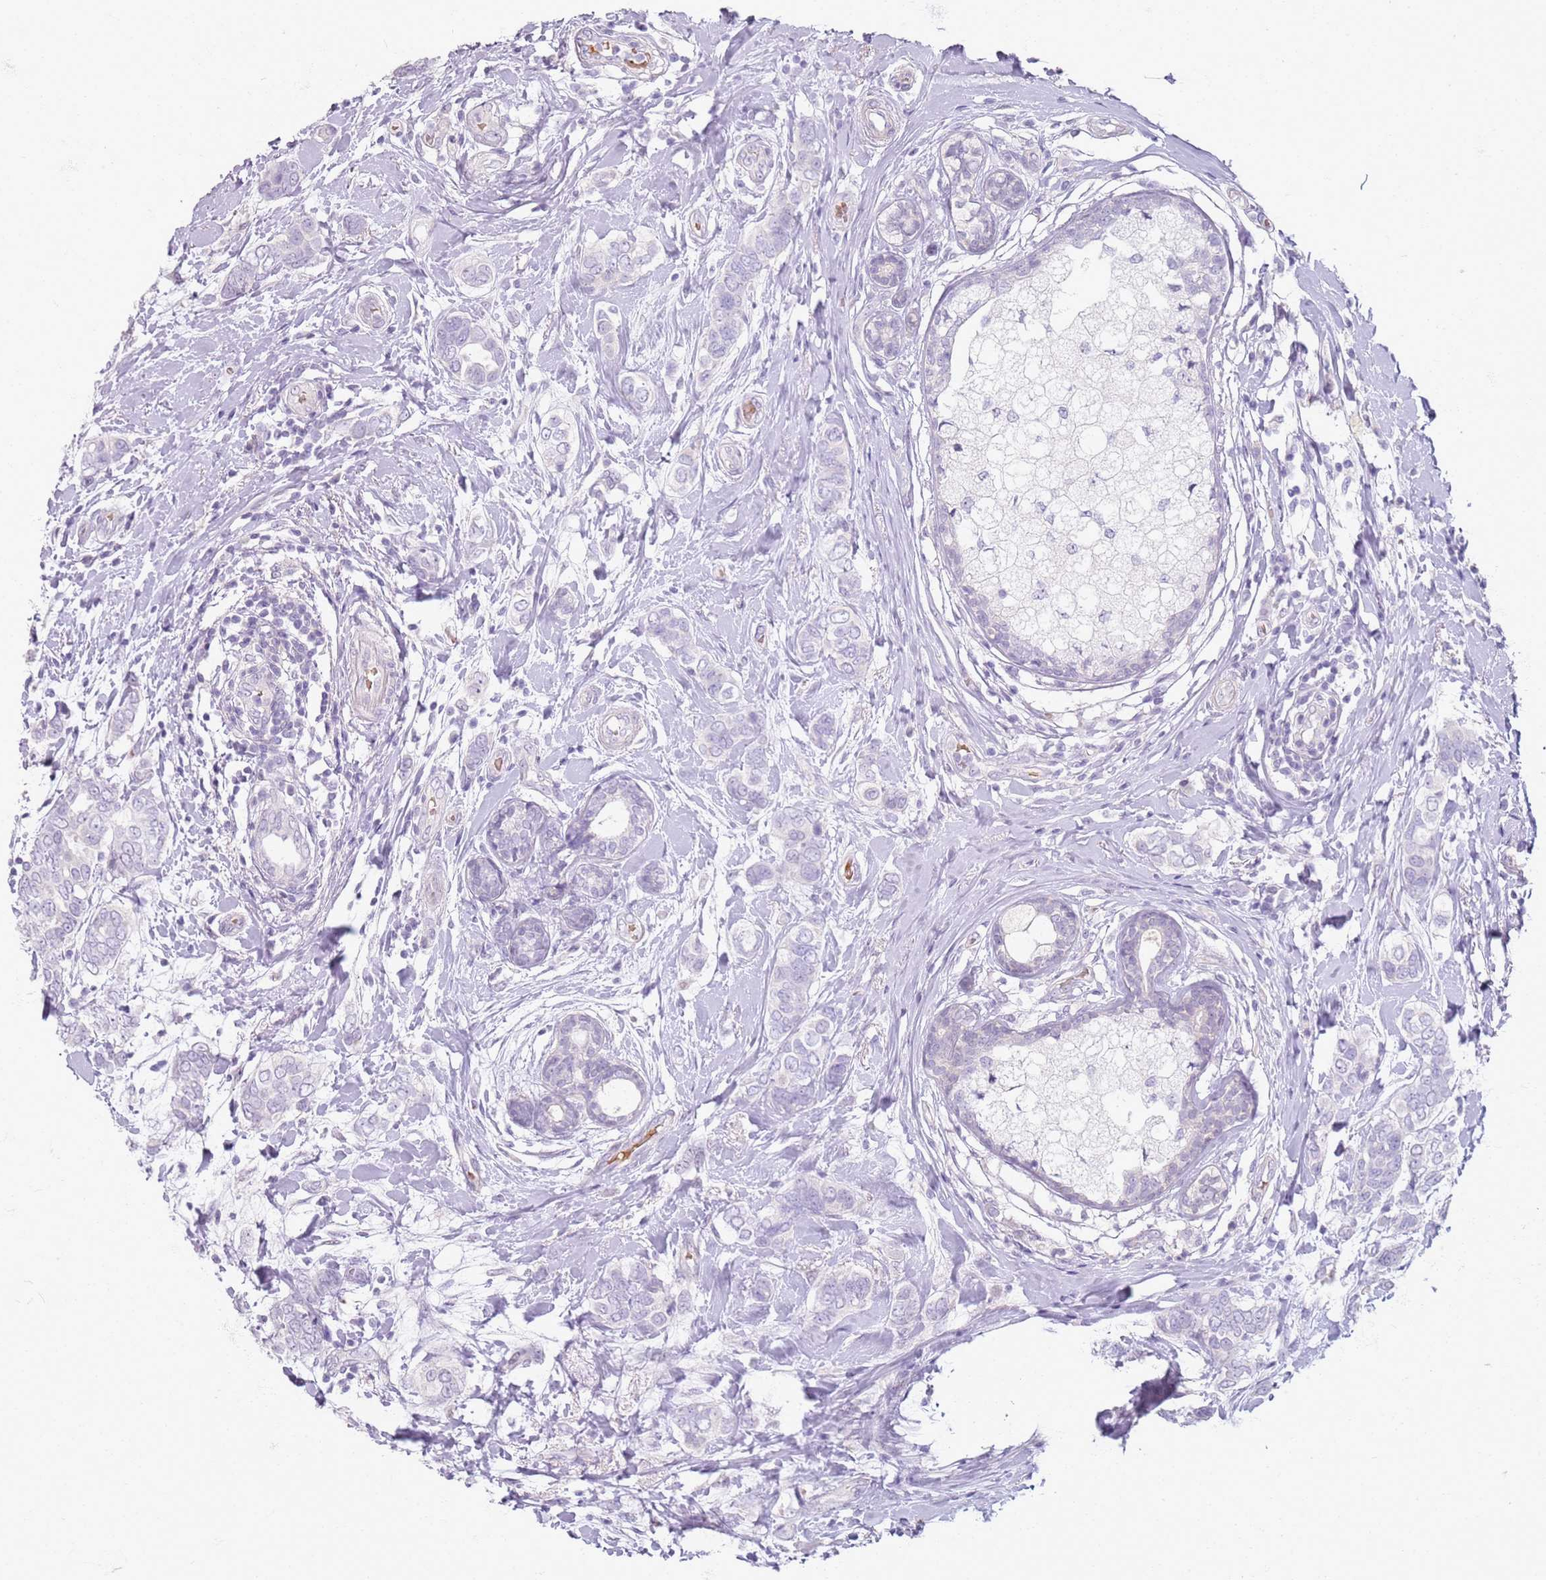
{"staining": {"intensity": "negative", "quantity": "none", "location": "none"}, "tissue": "breast cancer", "cell_type": "Tumor cells", "image_type": "cancer", "snomed": [{"axis": "morphology", "description": "Lobular carcinoma"}, {"axis": "topography", "description": "Breast"}], "caption": "Tumor cells are negative for brown protein staining in breast cancer.", "gene": "CD40LG", "patient": {"sex": "female", "age": 51}}